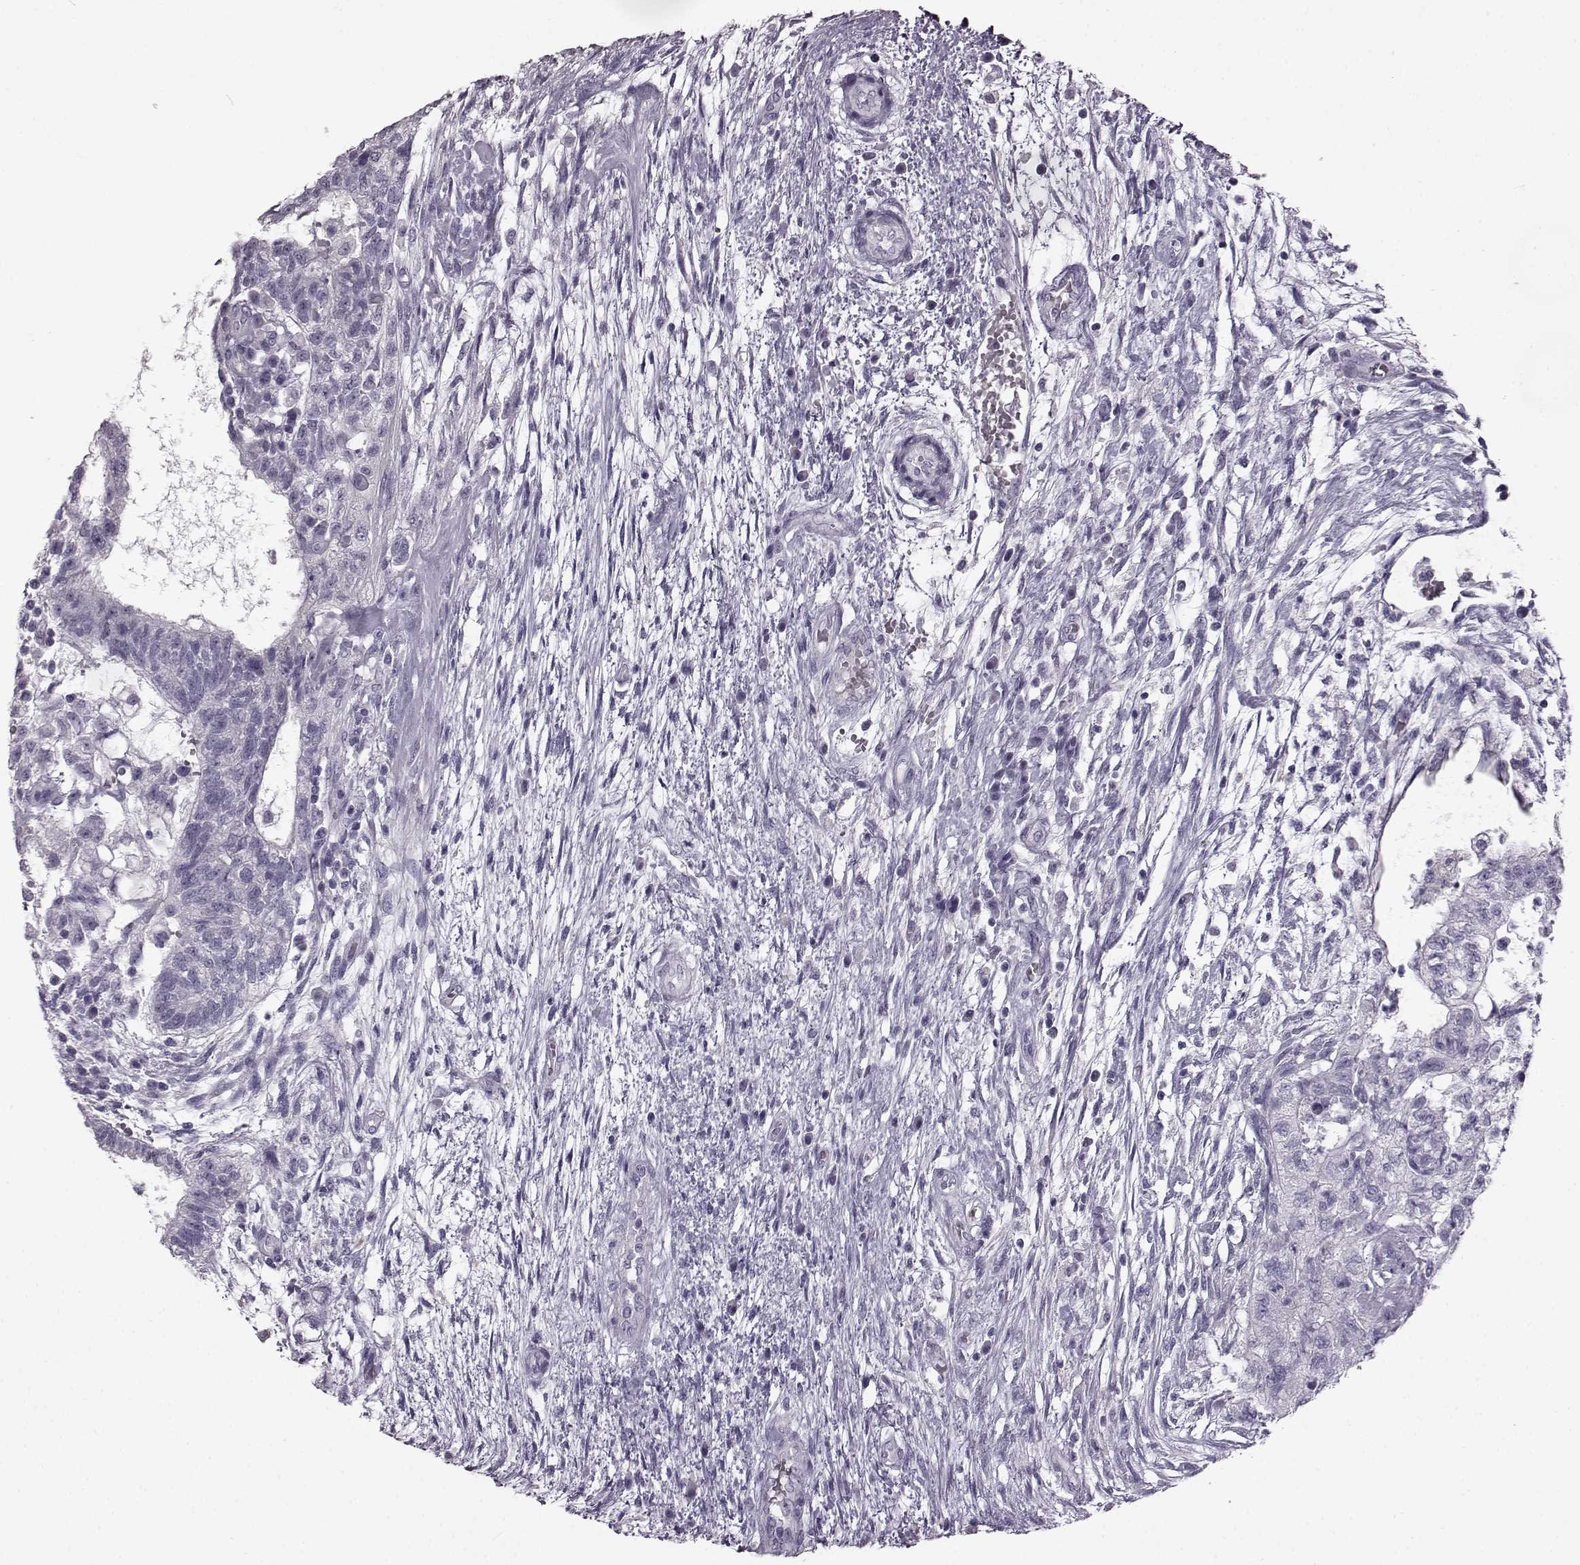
{"staining": {"intensity": "negative", "quantity": "none", "location": "none"}, "tissue": "testis cancer", "cell_type": "Tumor cells", "image_type": "cancer", "snomed": [{"axis": "morphology", "description": "Normal tissue, NOS"}, {"axis": "morphology", "description": "Carcinoma, Embryonal, NOS"}, {"axis": "topography", "description": "Testis"}, {"axis": "topography", "description": "Epididymis"}], "caption": "Tumor cells are negative for brown protein staining in testis cancer (embryonal carcinoma).", "gene": "ODAD4", "patient": {"sex": "male", "age": 32}}